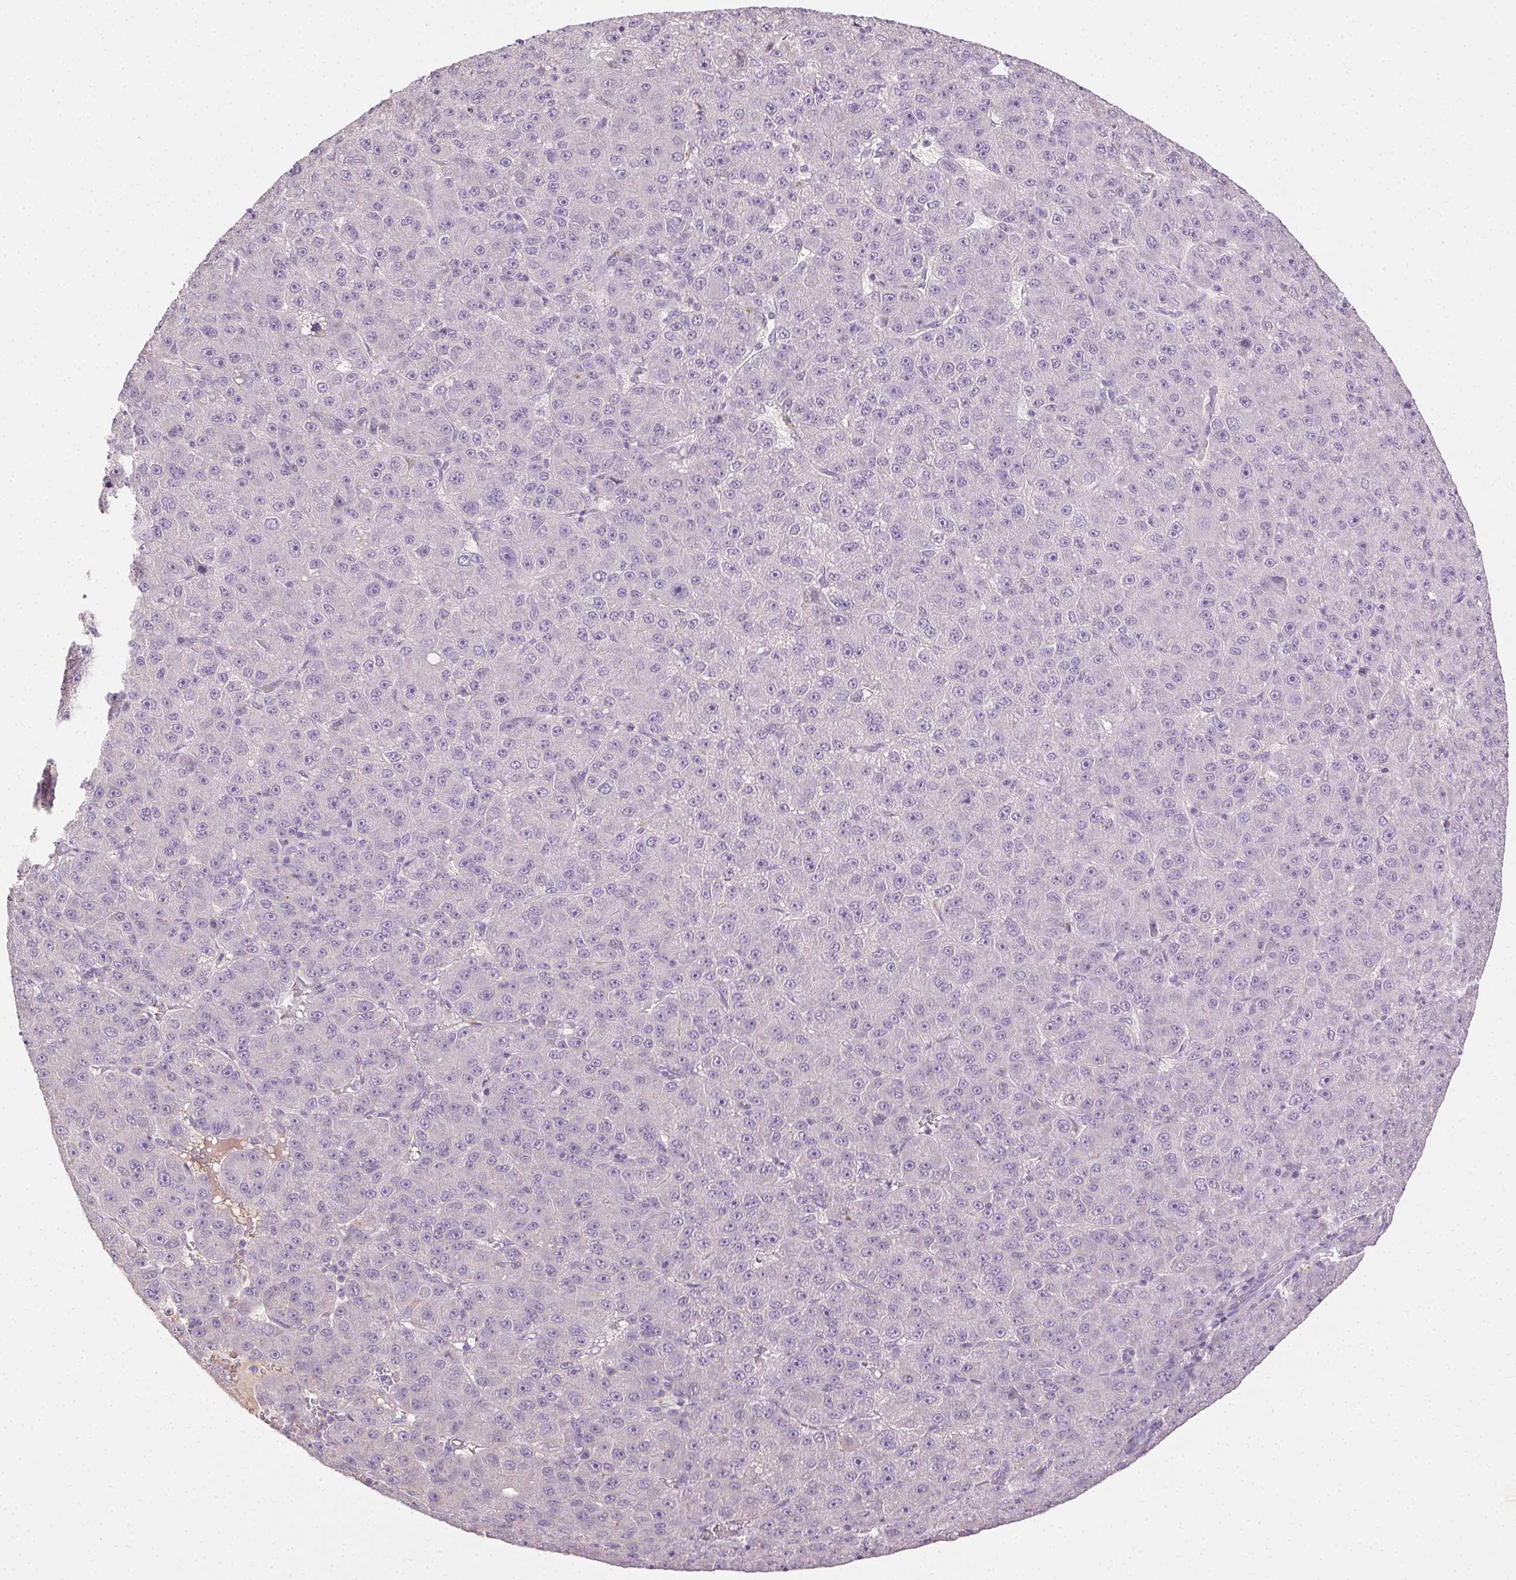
{"staining": {"intensity": "negative", "quantity": "none", "location": "none"}, "tissue": "liver cancer", "cell_type": "Tumor cells", "image_type": "cancer", "snomed": [{"axis": "morphology", "description": "Carcinoma, Hepatocellular, NOS"}, {"axis": "topography", "description": "Liver"}], "caption": "A photomicrograph of human liver cancer is negative for staining in tumor cells.", "gene": "BPIFB2", "patient": {"sex": "male", "age": 67}}